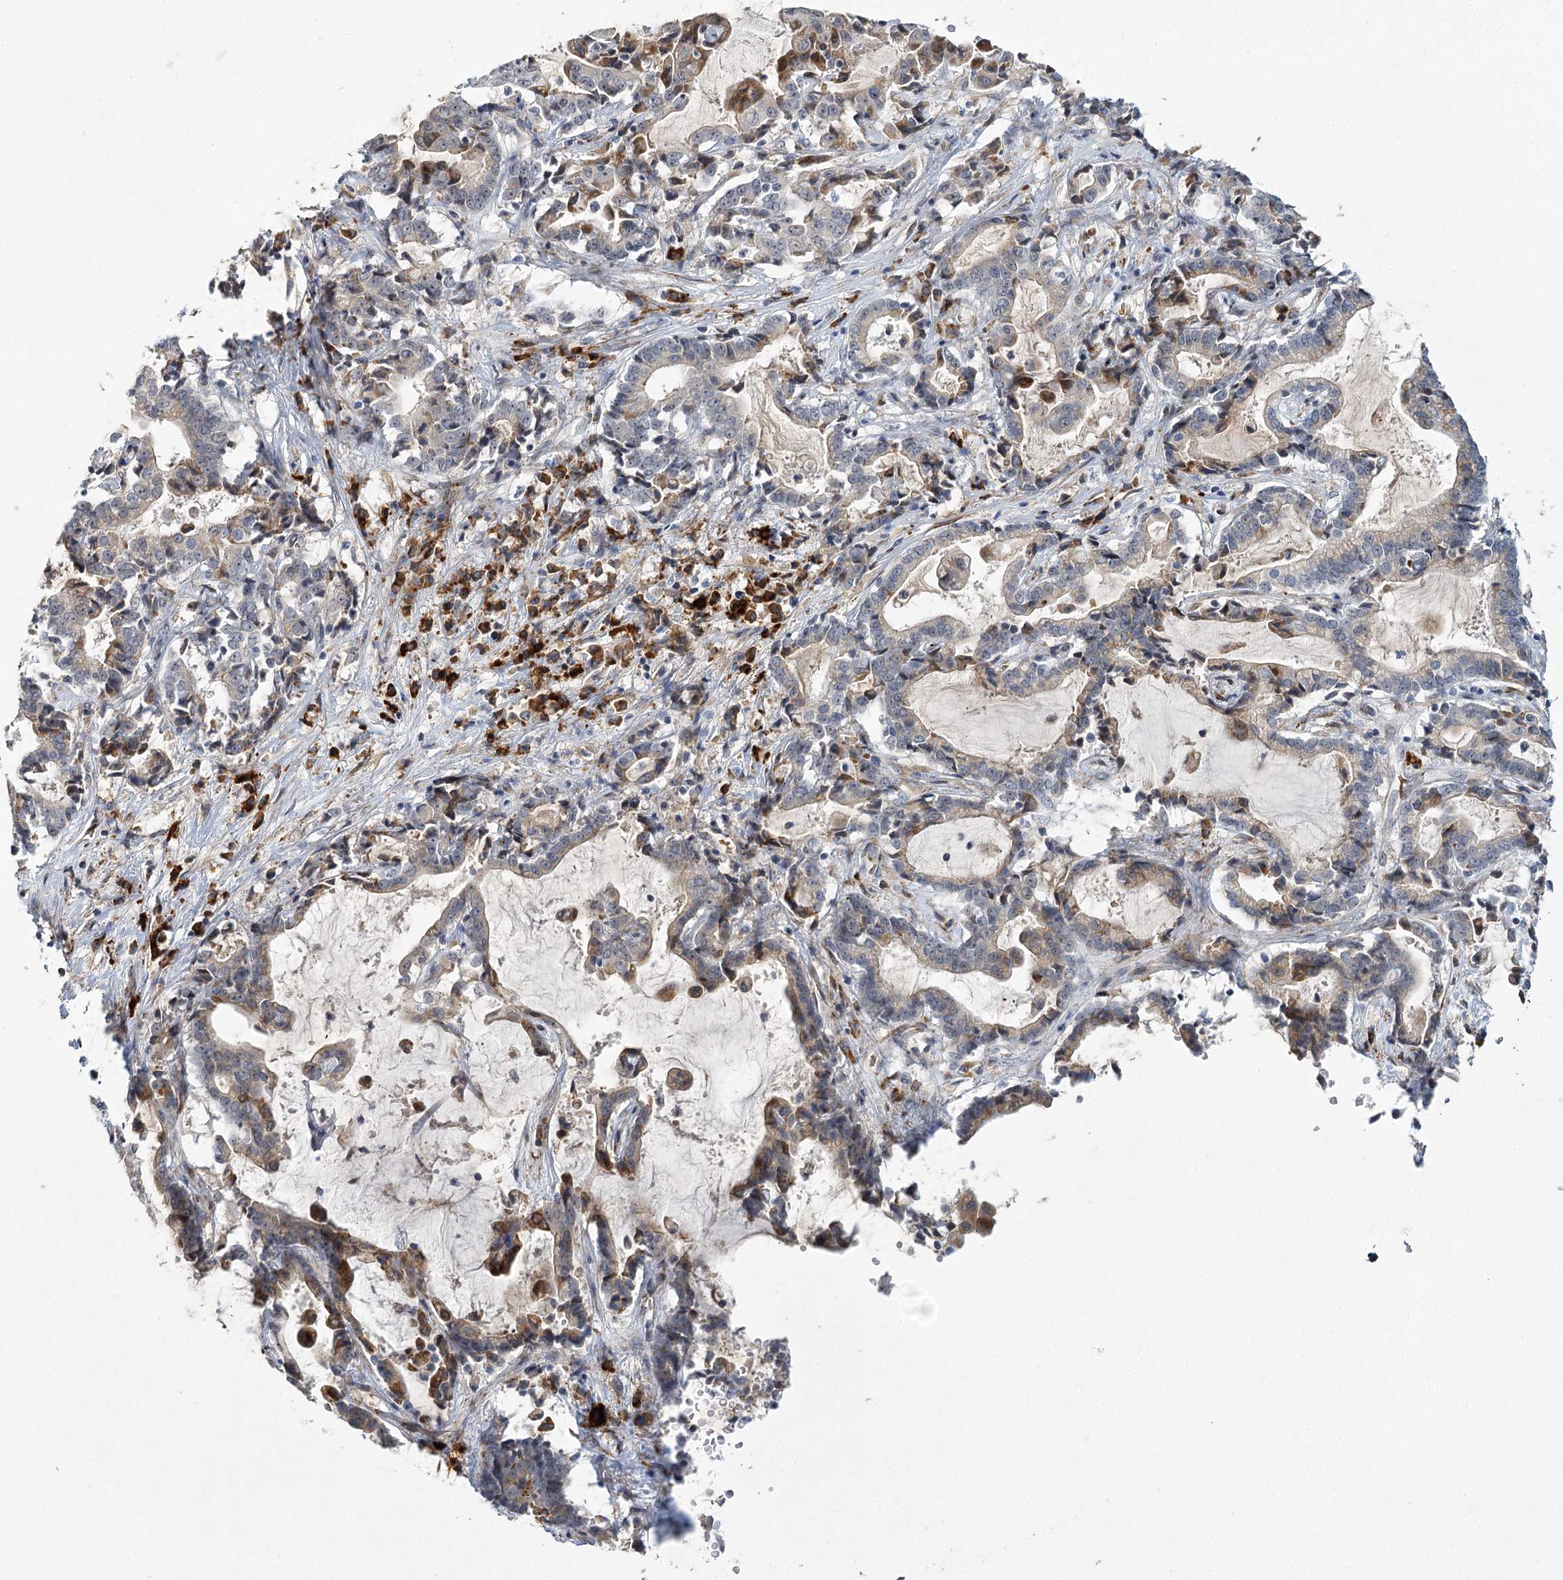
{"staining": {"intensity": "weak", "quantity": "<25%", "location": "cytoplasmic/membranous"}, "tissue": "liver cancer", "cell_type": "Tumor cells", "image_type": "cancer", "snomed": [{"axis": "morphology", "description": "Cholangiocarcinoma"}, {"axis": "topography", "description": "Liver"}], "caption": "Histopathology image shows no protein positivity in tumor cells of liver cholangiocarcinoma tissue.", "gene": "WDR36", "patient": {"sex": "male", "age": 57}}